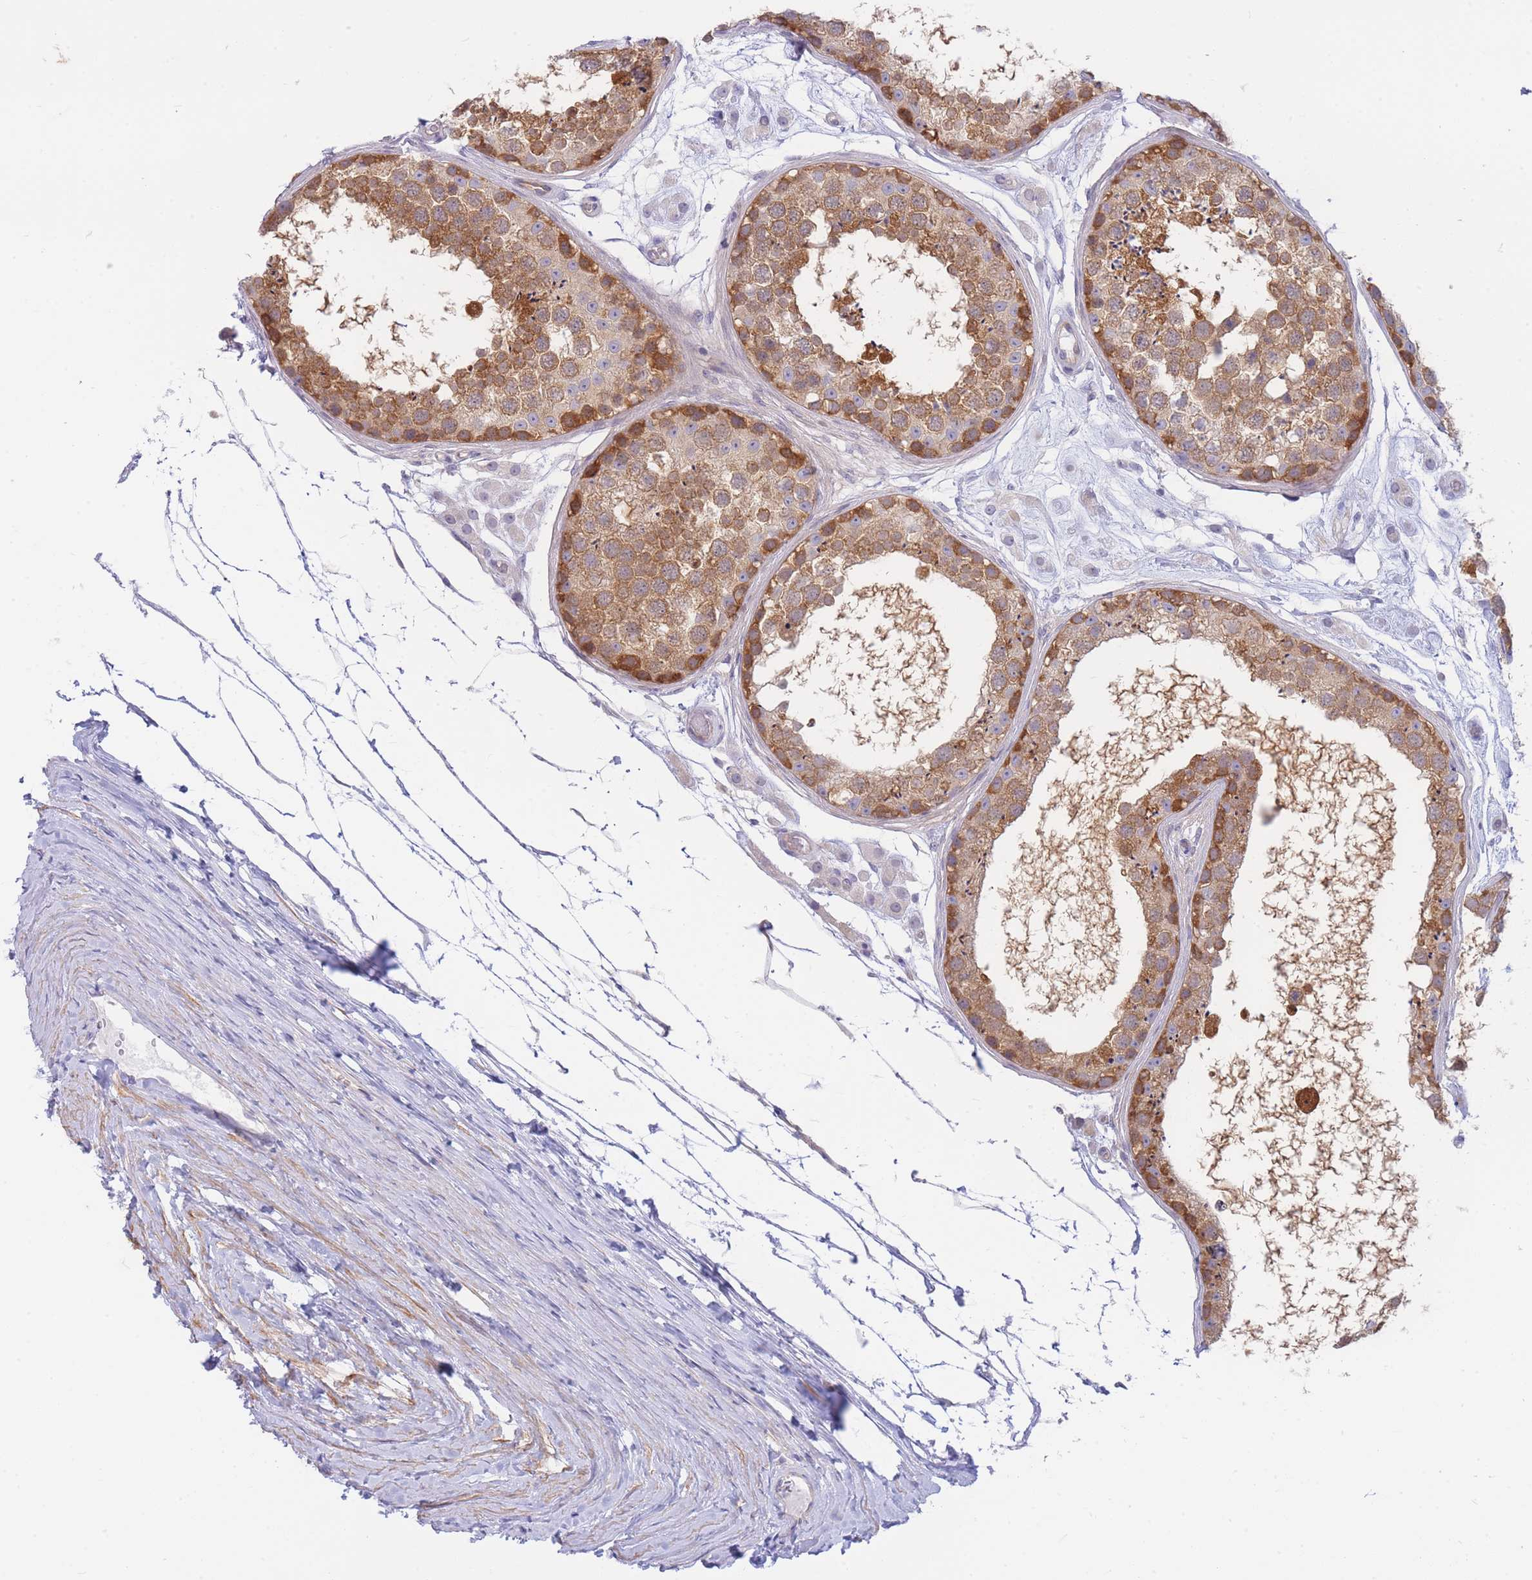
{"staining": {"intensity": "moderate", "quantity": "25%-75%", "location": "cytoplasmic/membranous"}, "tissue": "testis", "cell_type": "Cells in seminiferous ducts", "image_type": "normal", "snomed": [{"axis": "morphology", "description": "Normal tissue, NOS"}, {"axis": "topography", "description": "Testis"}], "caption": "IHC of unremarkable testis demonstrates medium levels of moderate cytoplasmic/membranous staining in about 25%-75% of cells in seminiferous ducts. The protein of interest is shown in brown color, while the nuclei are stained blue.", "gene": "SUGT1", "patient": {"sex": "male", "age": 25}}